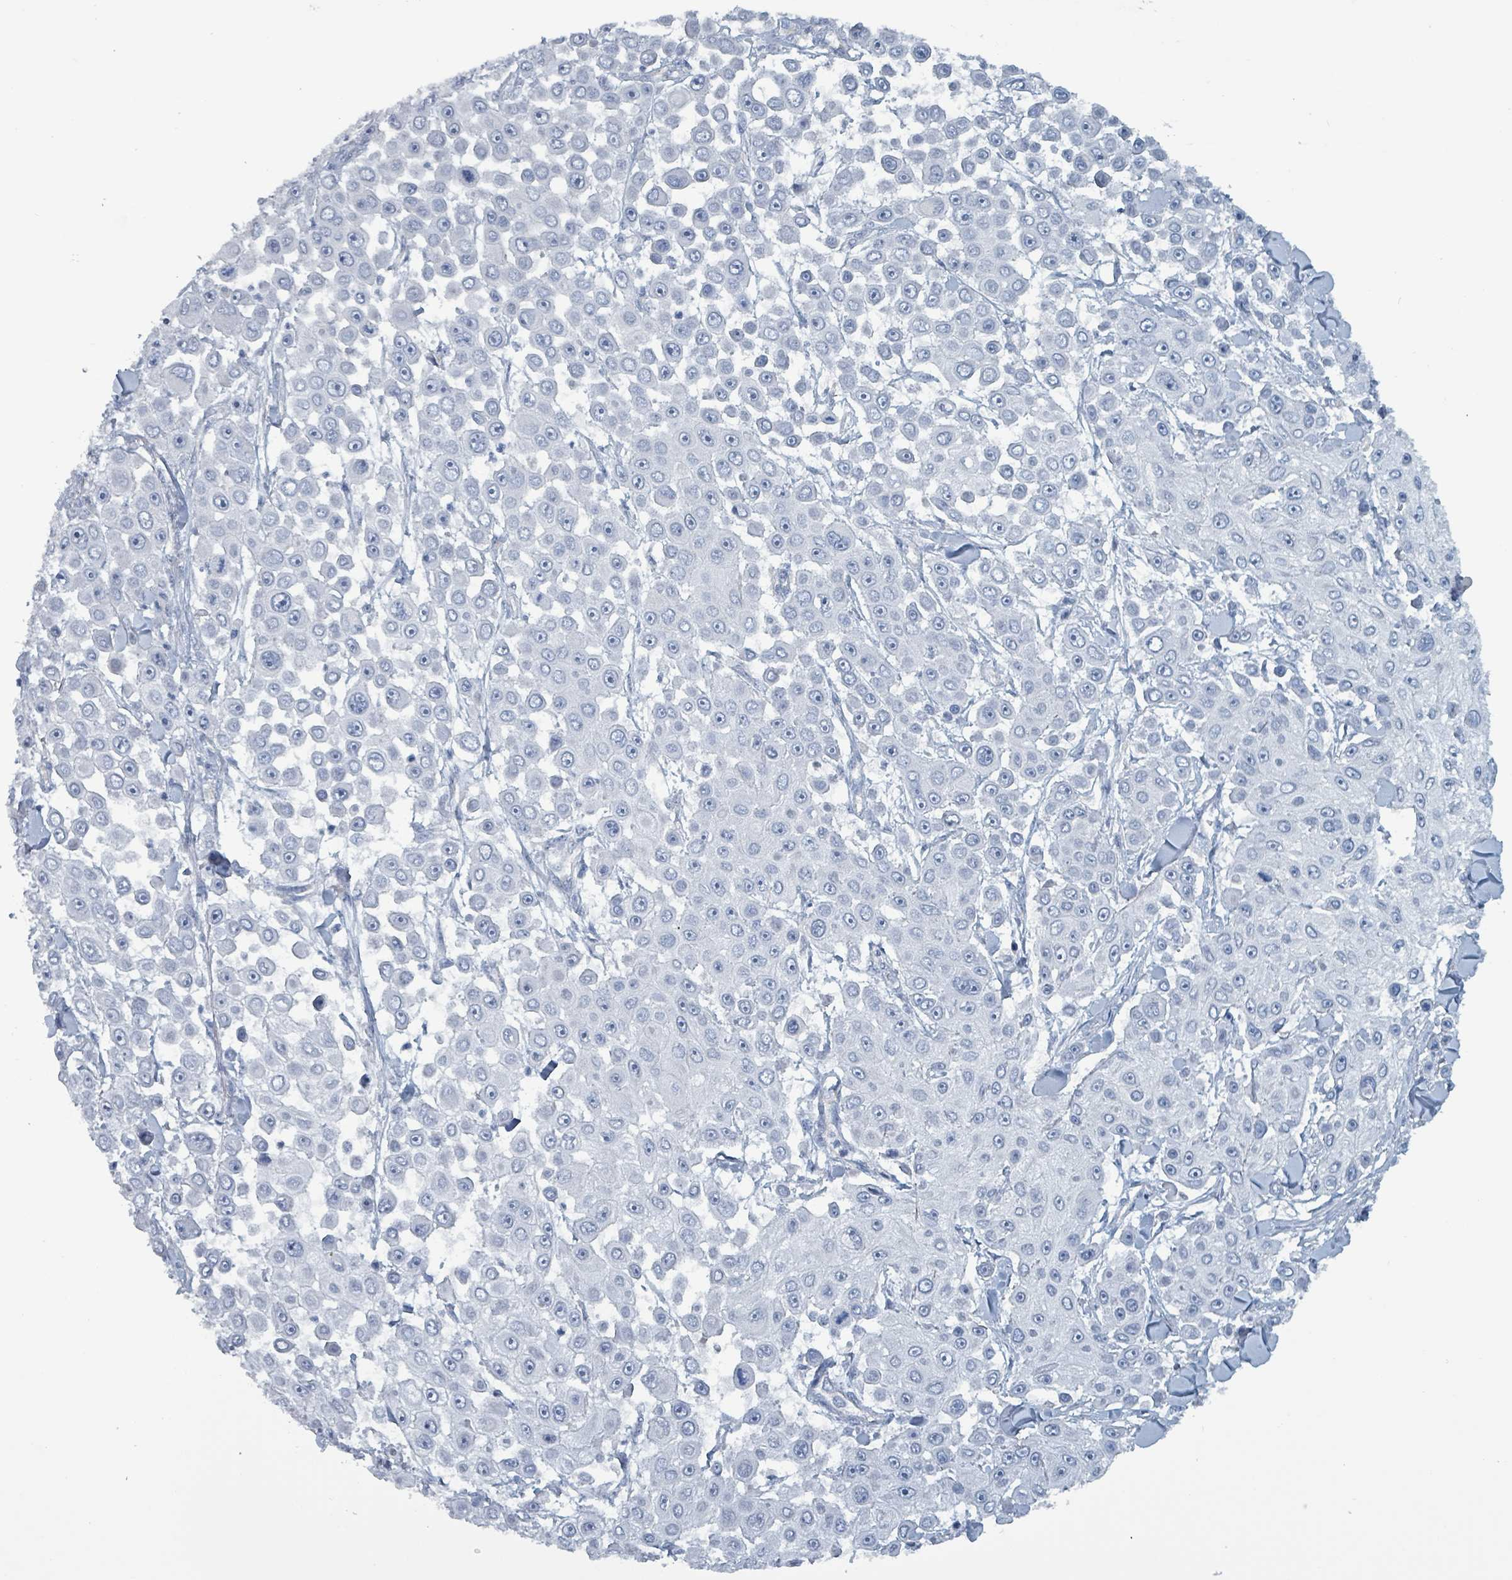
{"staining": {"intensity": "negative", "quantity": "none", "location": "none"}, "tissue": "skin cancer", "cell_type": "Tumor cells", "image_type": "cancer", "snomed": [{"axis": "morphology", "description": "Squamous cell carcinoma, NOS"}, {"axis": "topography", "description": "Skin"}], "caption": "Squamous cell carcinoma (skin) stained for a protein using immunohistochemistry (IHC) displays no positivity tumor cells.", "gene": "TAAR5", "patient": {"sex": "male", "age": 67}}